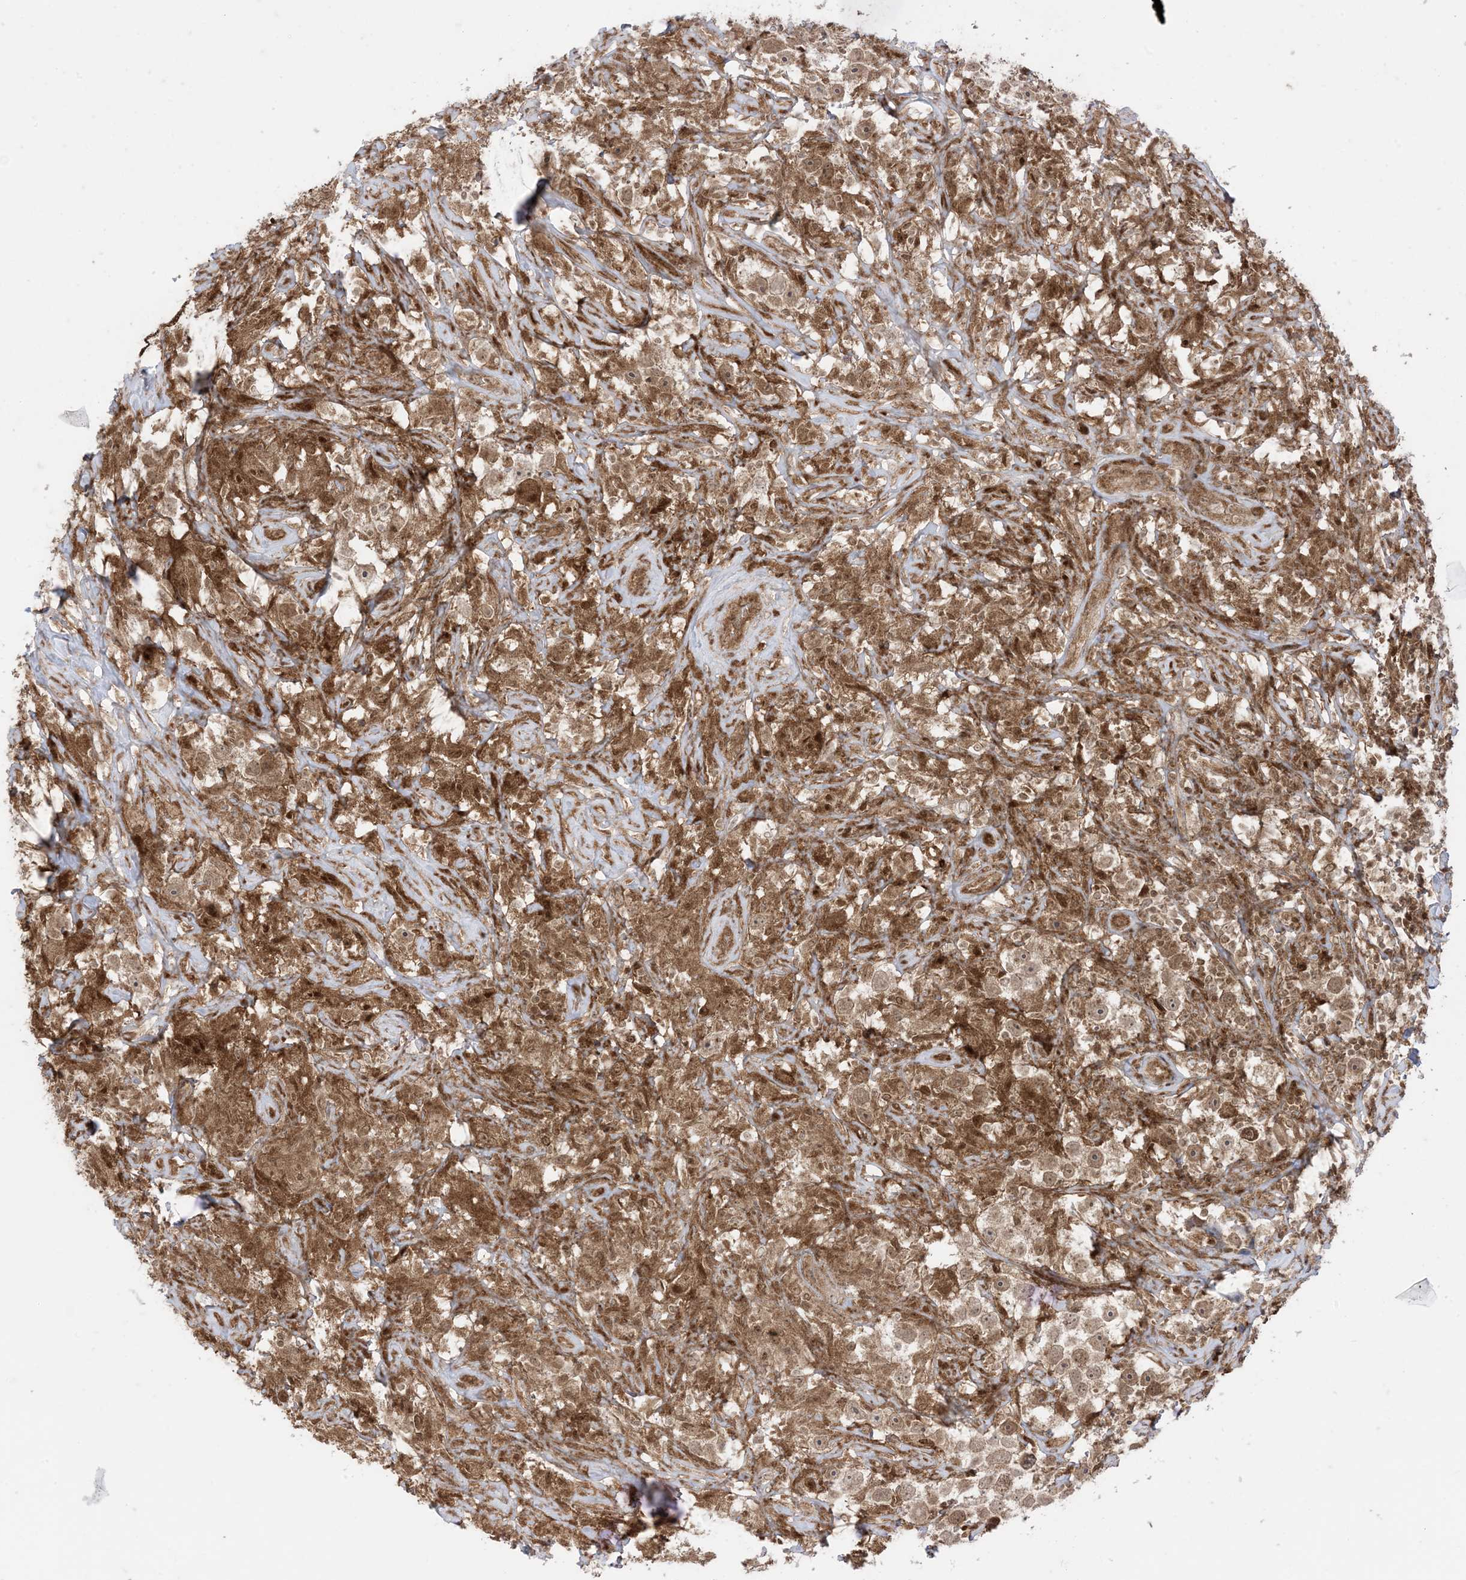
{"staining": {"intensity": "moderate", "quantity": ">75%", "location": "cytoplasmic/membranous,nuclear"}, "tissue": "testis cancer", "cell_type": "Tumor cells", "image_type": "cancer", "snomed": [{"axis": "morphology", "description": "Seminoma, NOS"}, {"axis": "topography", "description": "Testis"}], "caption": "Seminoma (testis) stained with a protein marker reveals moderate staining in tumor cells.", "gene": "PTPA", "patient": {"sex": "male", "age": 49}}